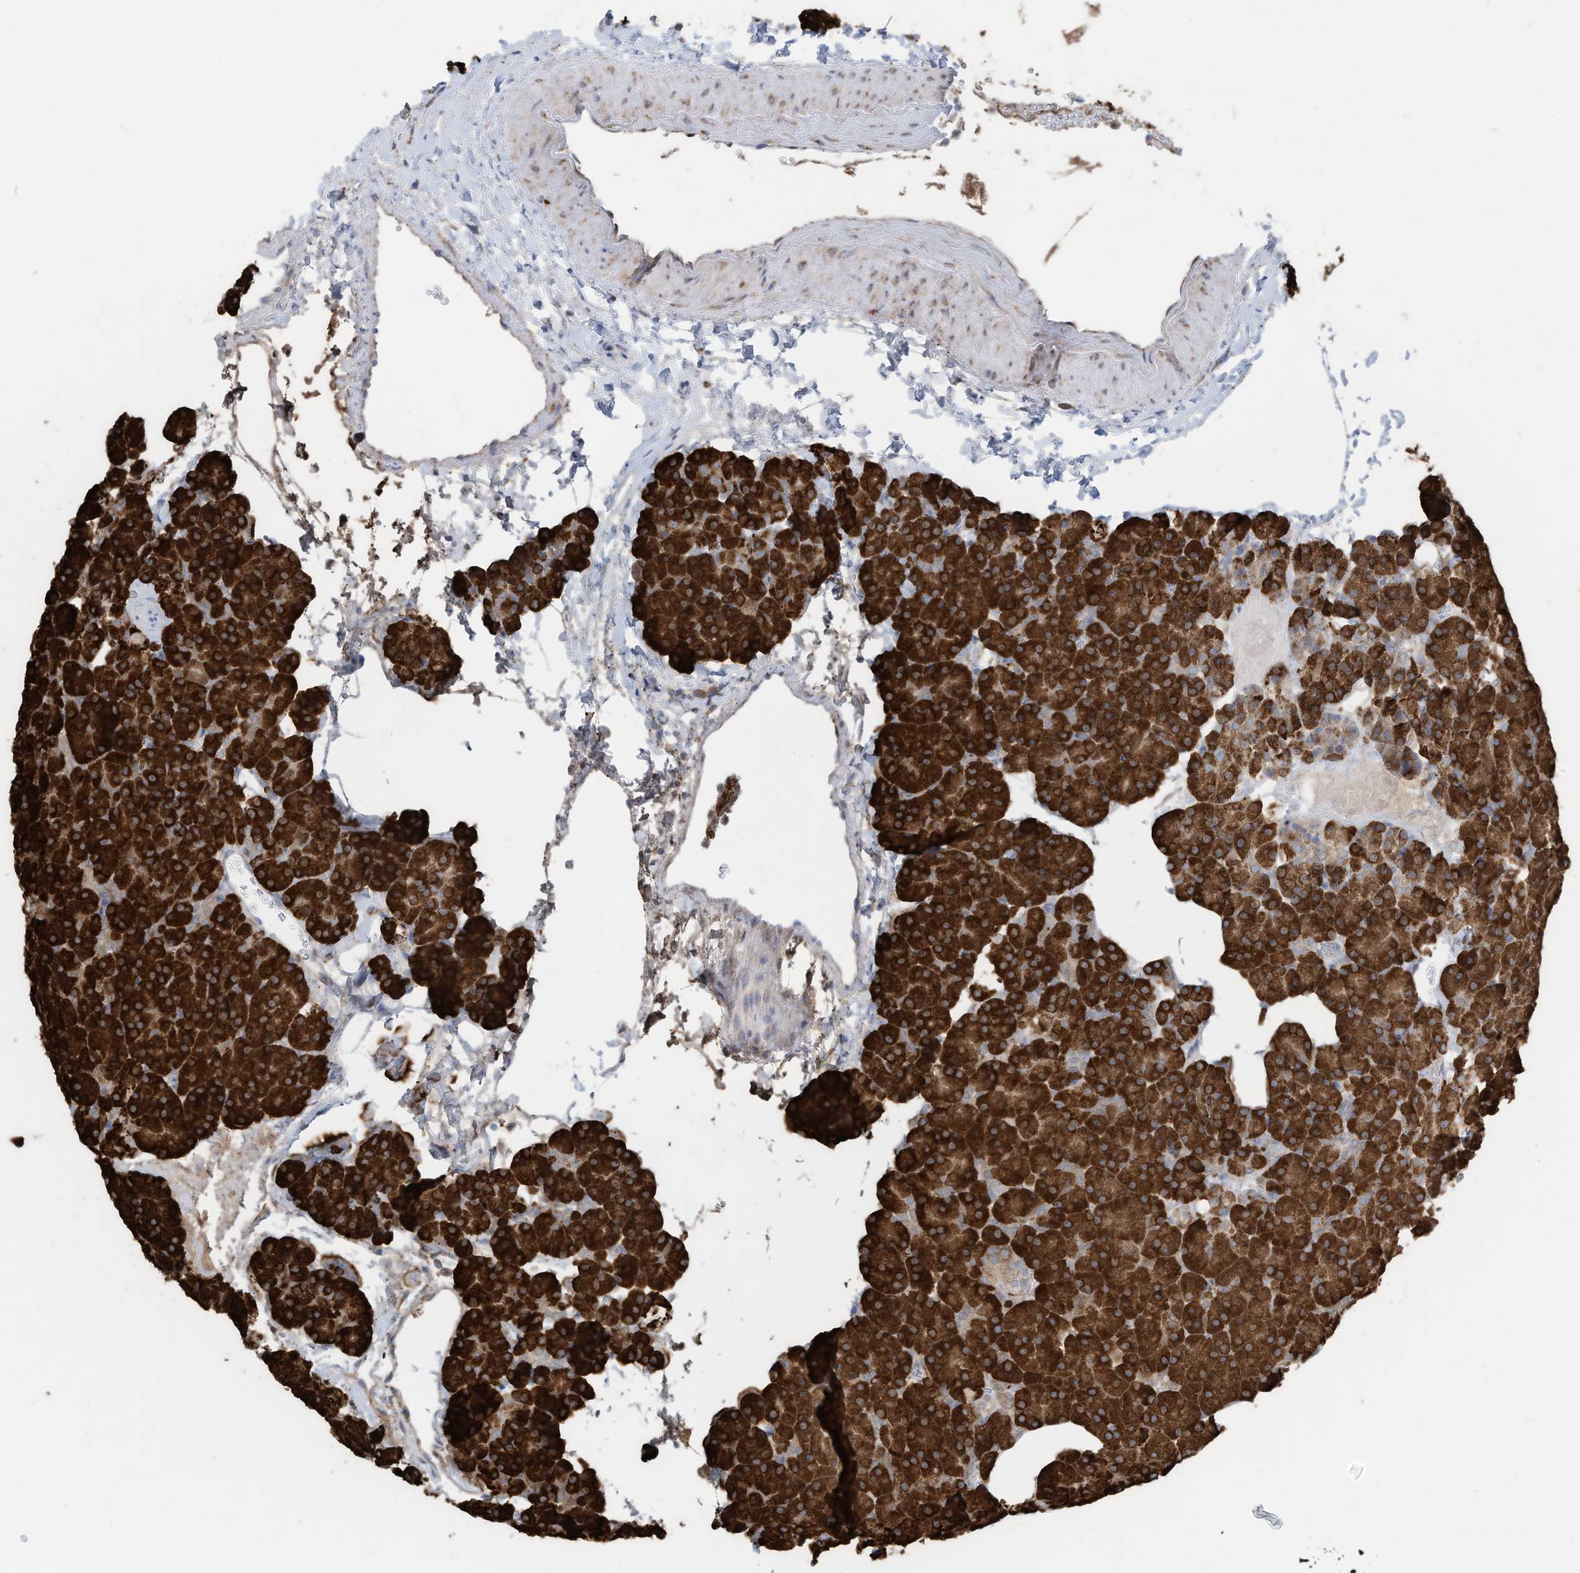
{"staining": {"intensity": "strong", "quantity": ">75%", "location": "cytoplasmic/membranous"}, "tissue": "pancreas", "cell_type": "Exocrine glandular cells", "image_type": "normal", "snomed": [{"axis": "morphology", "description": "Normal tissue, NOS"}, {"axis": "morphology", "description": "Carcinoid, malignant, NOS"}, {"axis": "topography", "description": "Pancreas"}], "caption": "Immunohistochemistry (IHC) histopathology image of normal human pancreas stained for a protein (brown), which demonstrates high levels of strong cytoplasmic/membranous staining in about >75% of exocrine glandular cells.", "gene": "ZNF354C", "patient": {"sex": "female", "age": 35}}